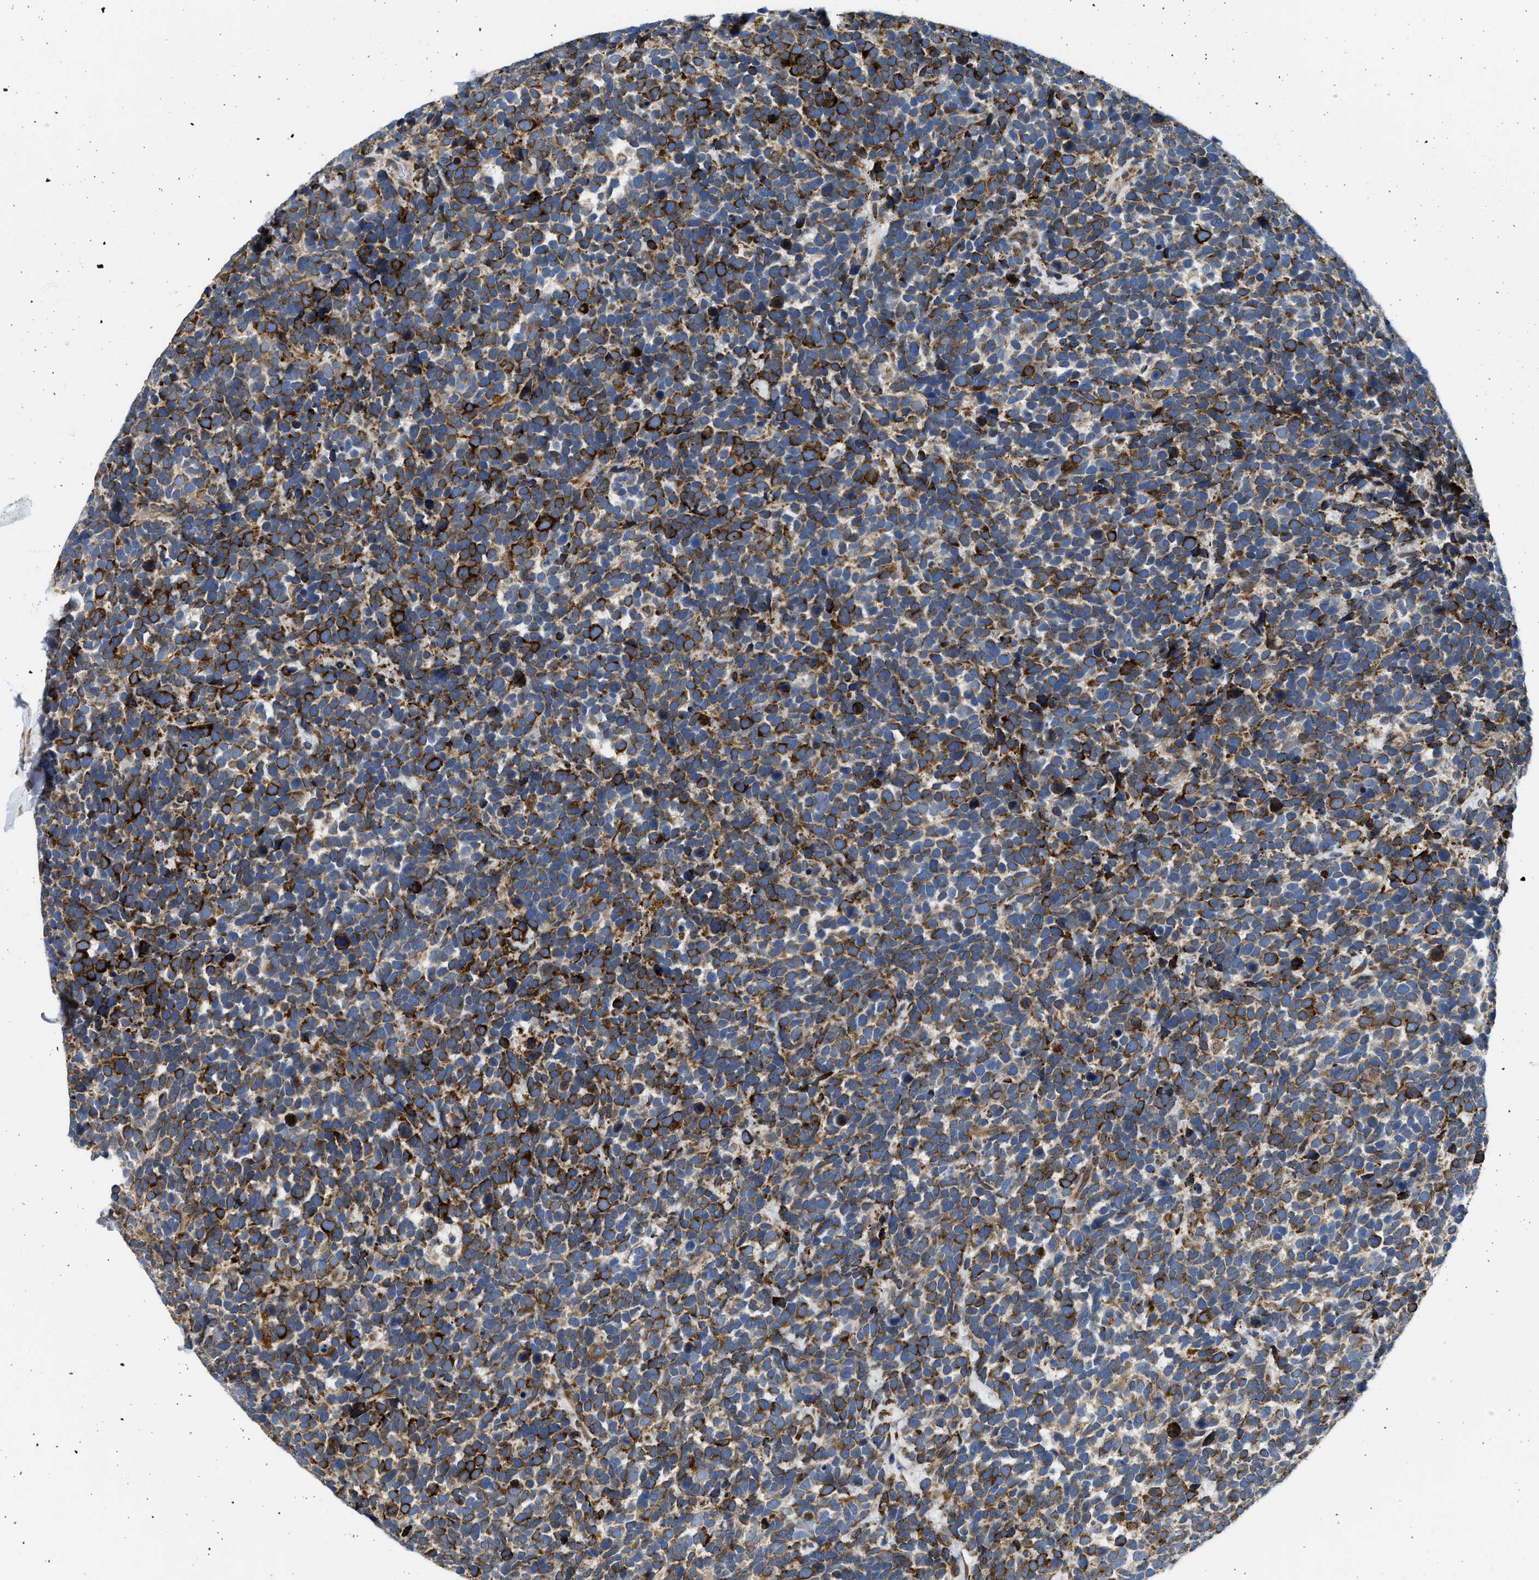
{"staining": {"intensity": "strong", "quantity": ">75%", "location": "cytoplasmic/membranous"}, "tissue": "urothelial cancer", "cell_type": "Tumor cells", "image_type": "cancer", "snomed": [{"axis": "morphology", "description": "Urothelial carcinoma, High grade"}, {"axis": "topography", "description": "Urinary bladder"}], "caption": "Urothelial cancer was stained to show a protein in brown. There is high levels of strong cytoplasmic/membranous expression in about >75% of tumor cells.", "gene": "PLD2", "patient": {"sex": "female", "age": 82}}